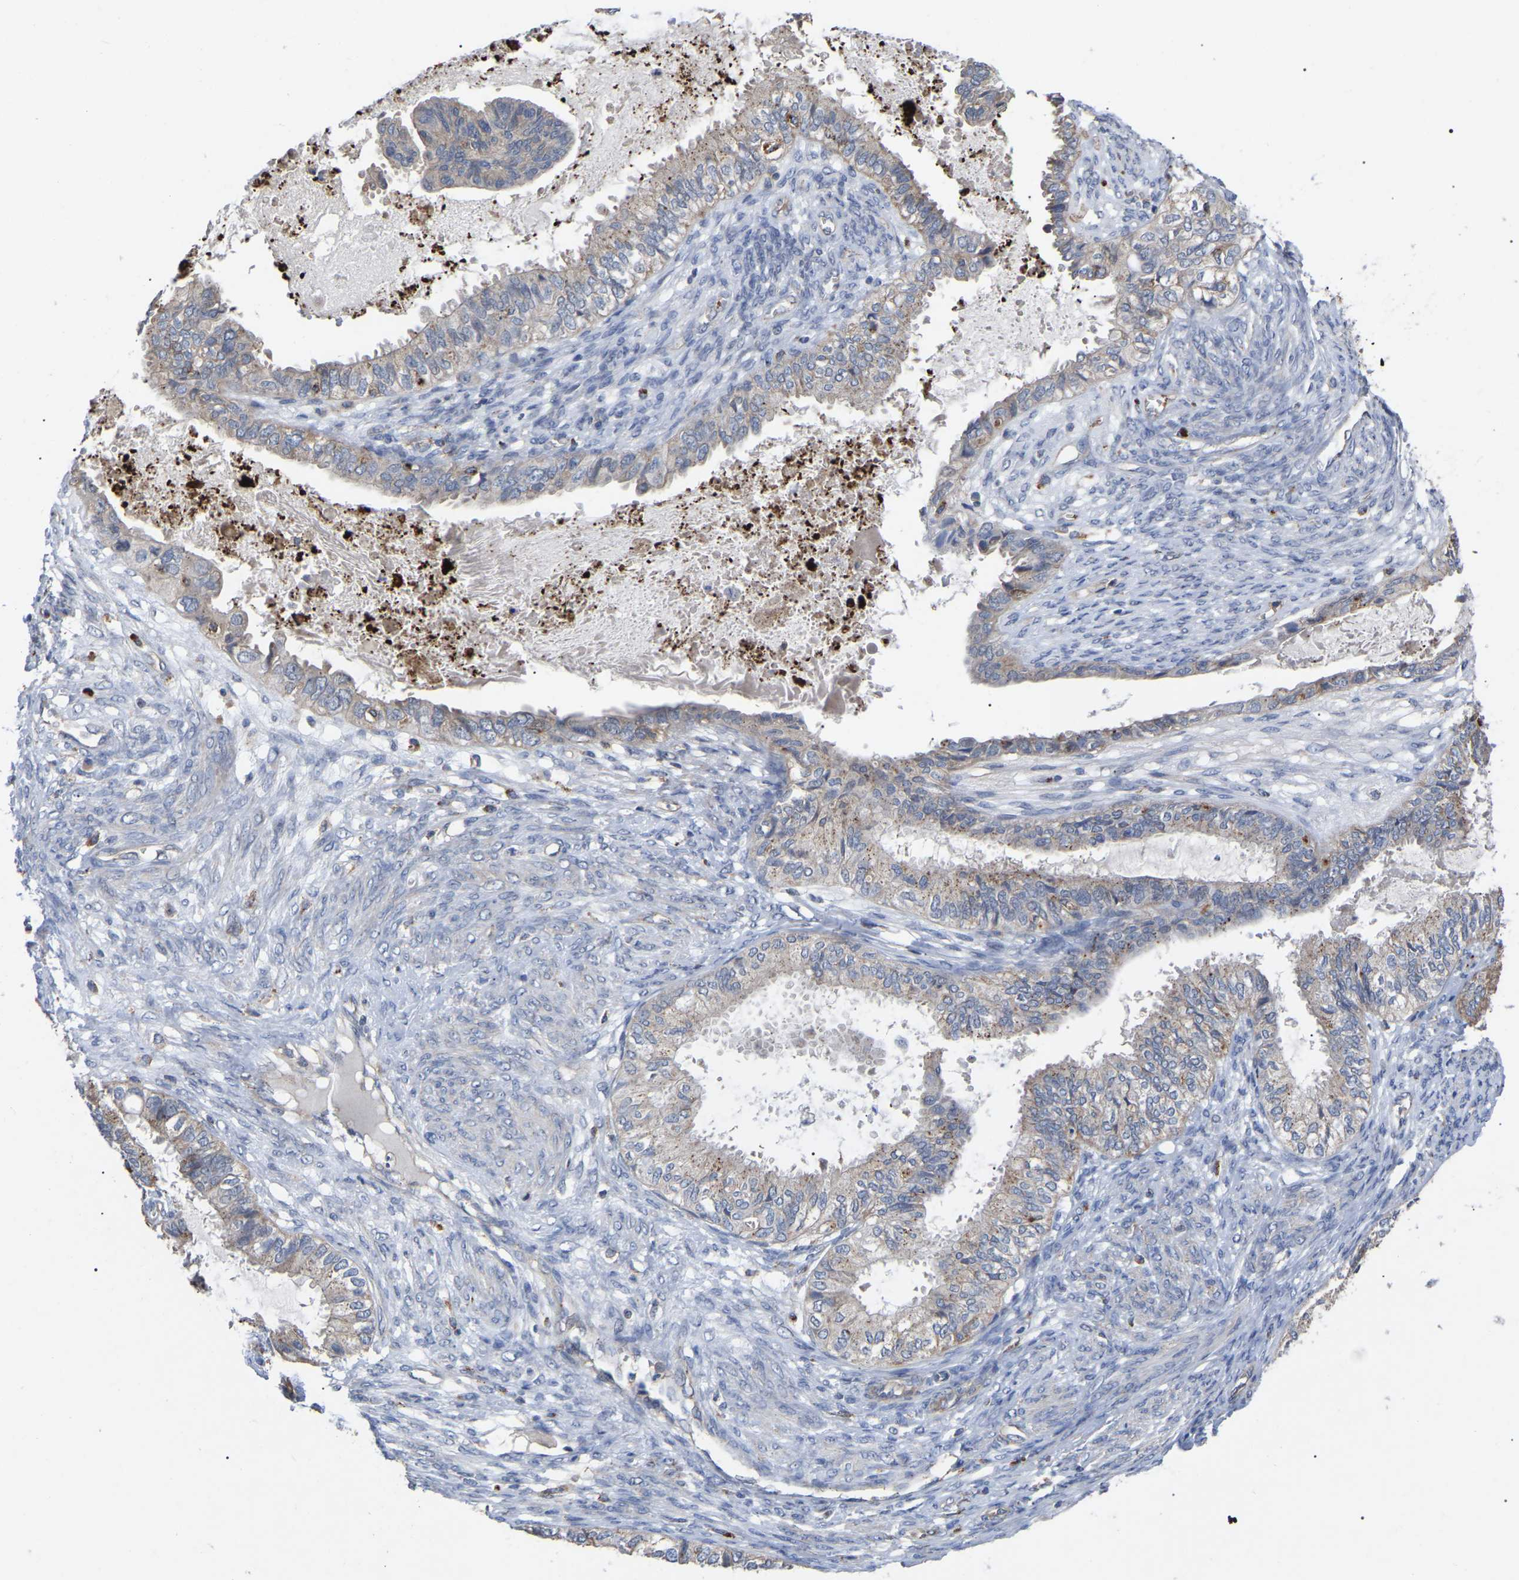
{"staining": {"intensity": "negative", "quantity": "none", "location": "none"}, "tissue": "cervical cancer", "cell_type": "Tumor cells", "image_type": "cancer", "snomed": [{"axis": "morphology", "description": "Normal tissue, NOS"}, {"axis": "morphology", "description": "Adenocarcinoma, NOS"}, {"axis": "topography", "description": "Cervix"}, {"axis": "topography", "description": "Endometrium"}], "caption": "Cervical cancer (adenocarcinoma) stained for a protein using IHC reveals no staining tumor cells.", "gene": "FAM171A2", "patient": {"sex": "female", "age": 86}}